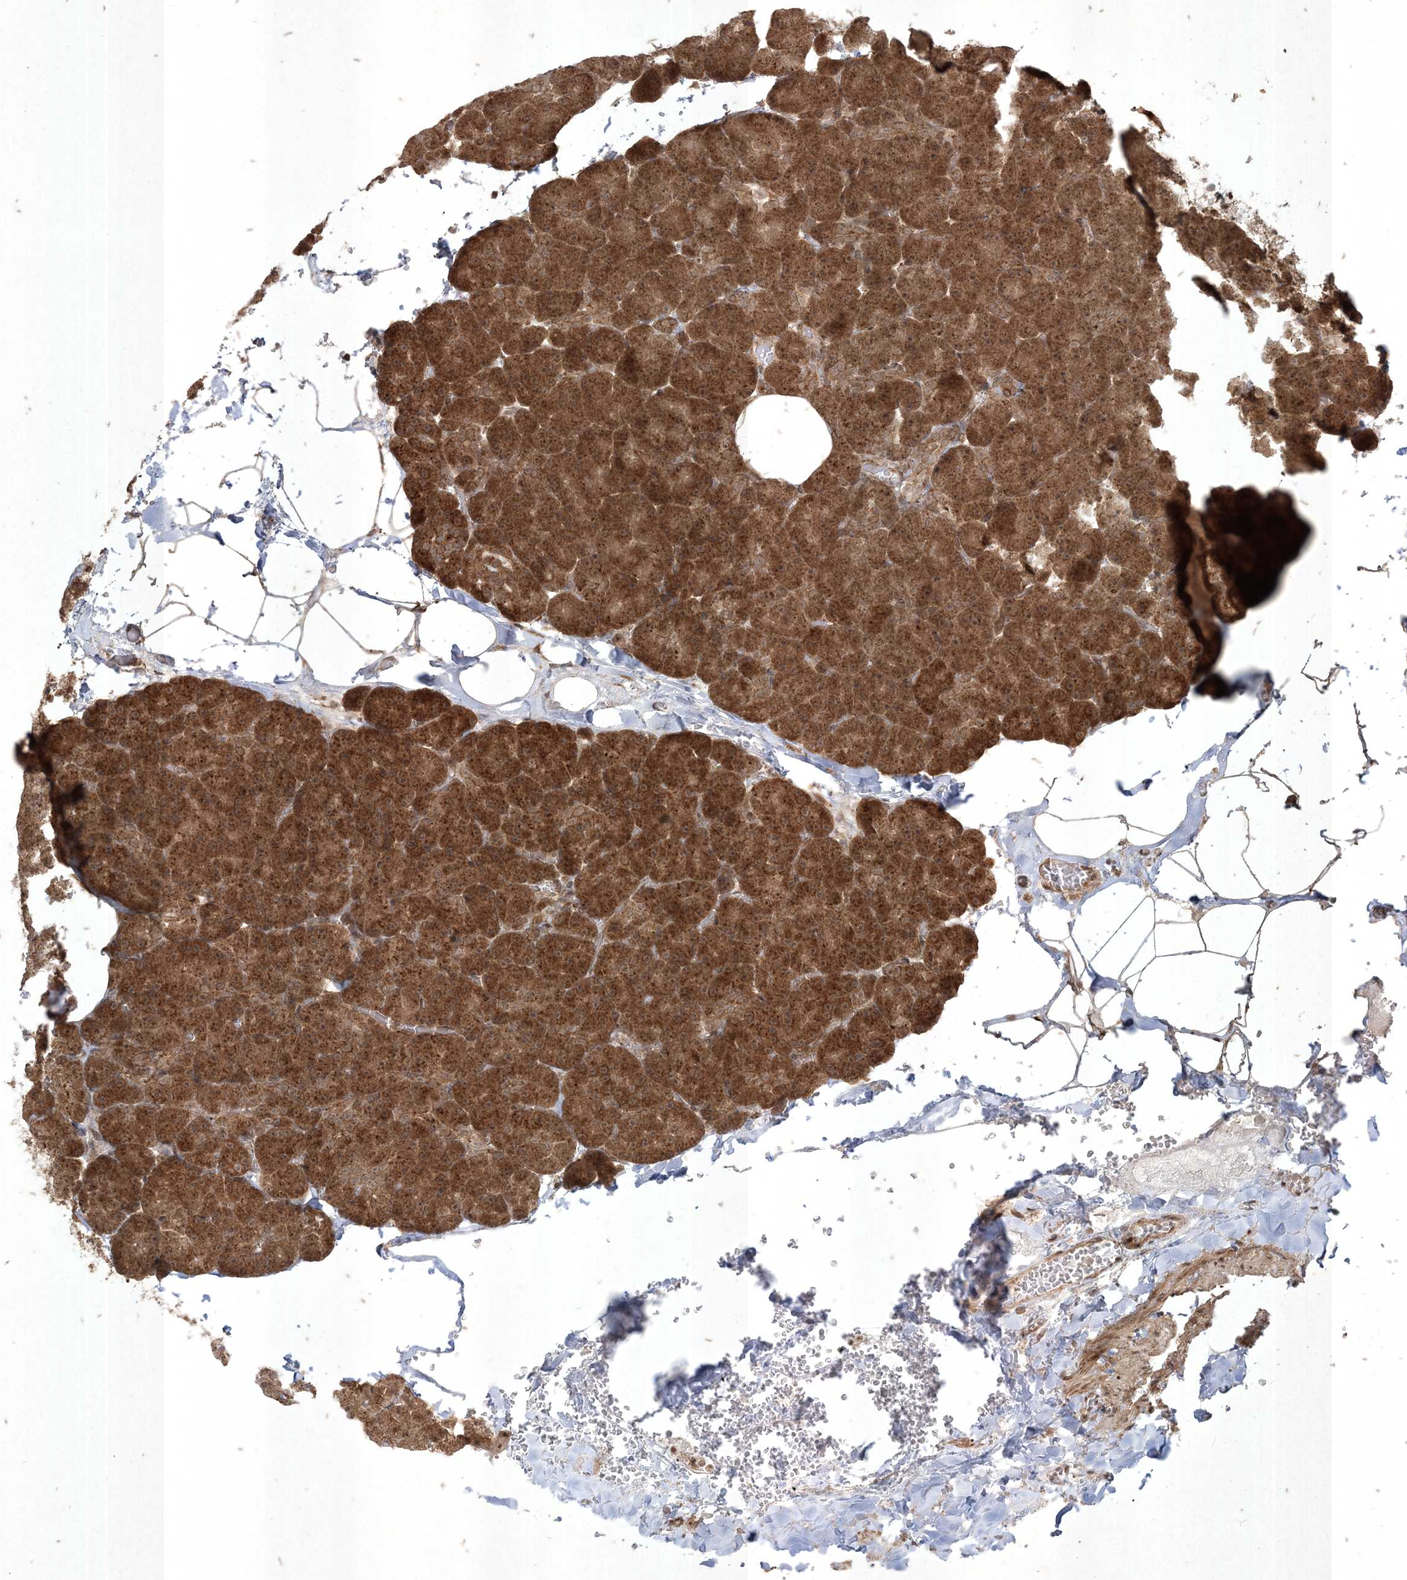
{"staining": {"intensity": "strong", "quantity": ">75%", "location": "cytoplasmic/membranous"}, "tissue": "pancreas", "cell_type": "Exocrine glandular cells", "image_type": "normal", "snomed": [{"axis": "morphology", "description": "Normal tissue, NOS"}, {"axis": "morphology", "description": "Carcinoid, malignant, NOS"}, {"axis": "topography", "description": "Pancreas"}], "caption": "Protein expression analysis of benign human pancreas reveals strong cytoplasmic/membranous staining in about >75% of exocrine glandular cells.", "gene": "RRAS", "patient": {"sex": "female", "age": 35}}